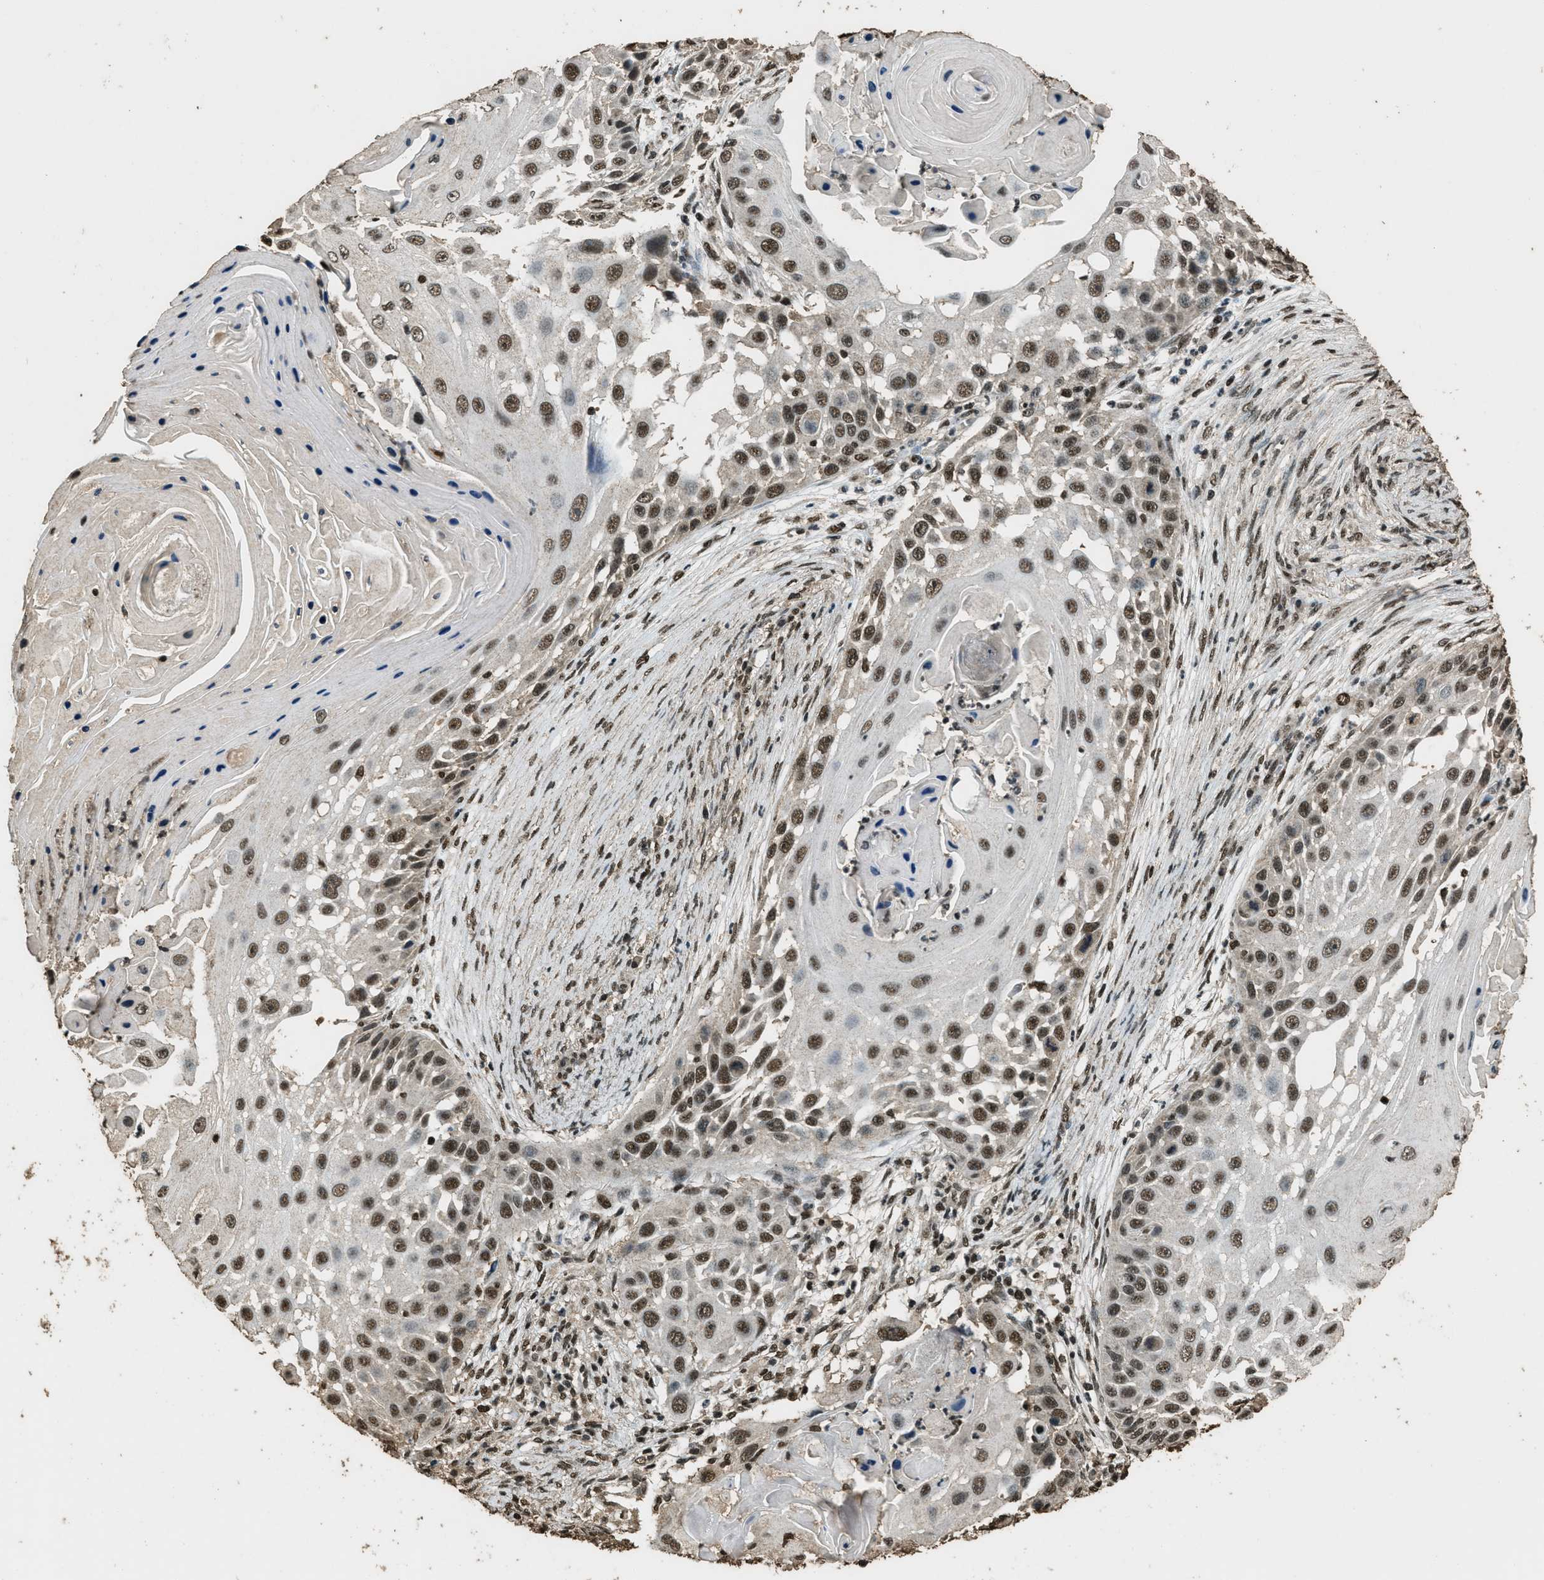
{"staining": {"intensity": "strong", "quantity": ">75%", "location": "nuclear"}, "tissue": "skin cancer", "cell_type": "Tumor cells", "image_type": "cancer", "snomed": [{"axis": "morphology", "description": "Squamous cell carcinoma, NOS"}, {"axis": "topography", "description": "Skin"}], "caption": "DAB immunohistochemical staining of skin cancer displays strong nuclear protein staining in about >75% of tumor cells. (DAB (3,3'-diaminobenzidine) = brown stain, brightfield microscopy at high magnification).", "gene": "MYB", "patient": {"sex": "female", "age": 44}}